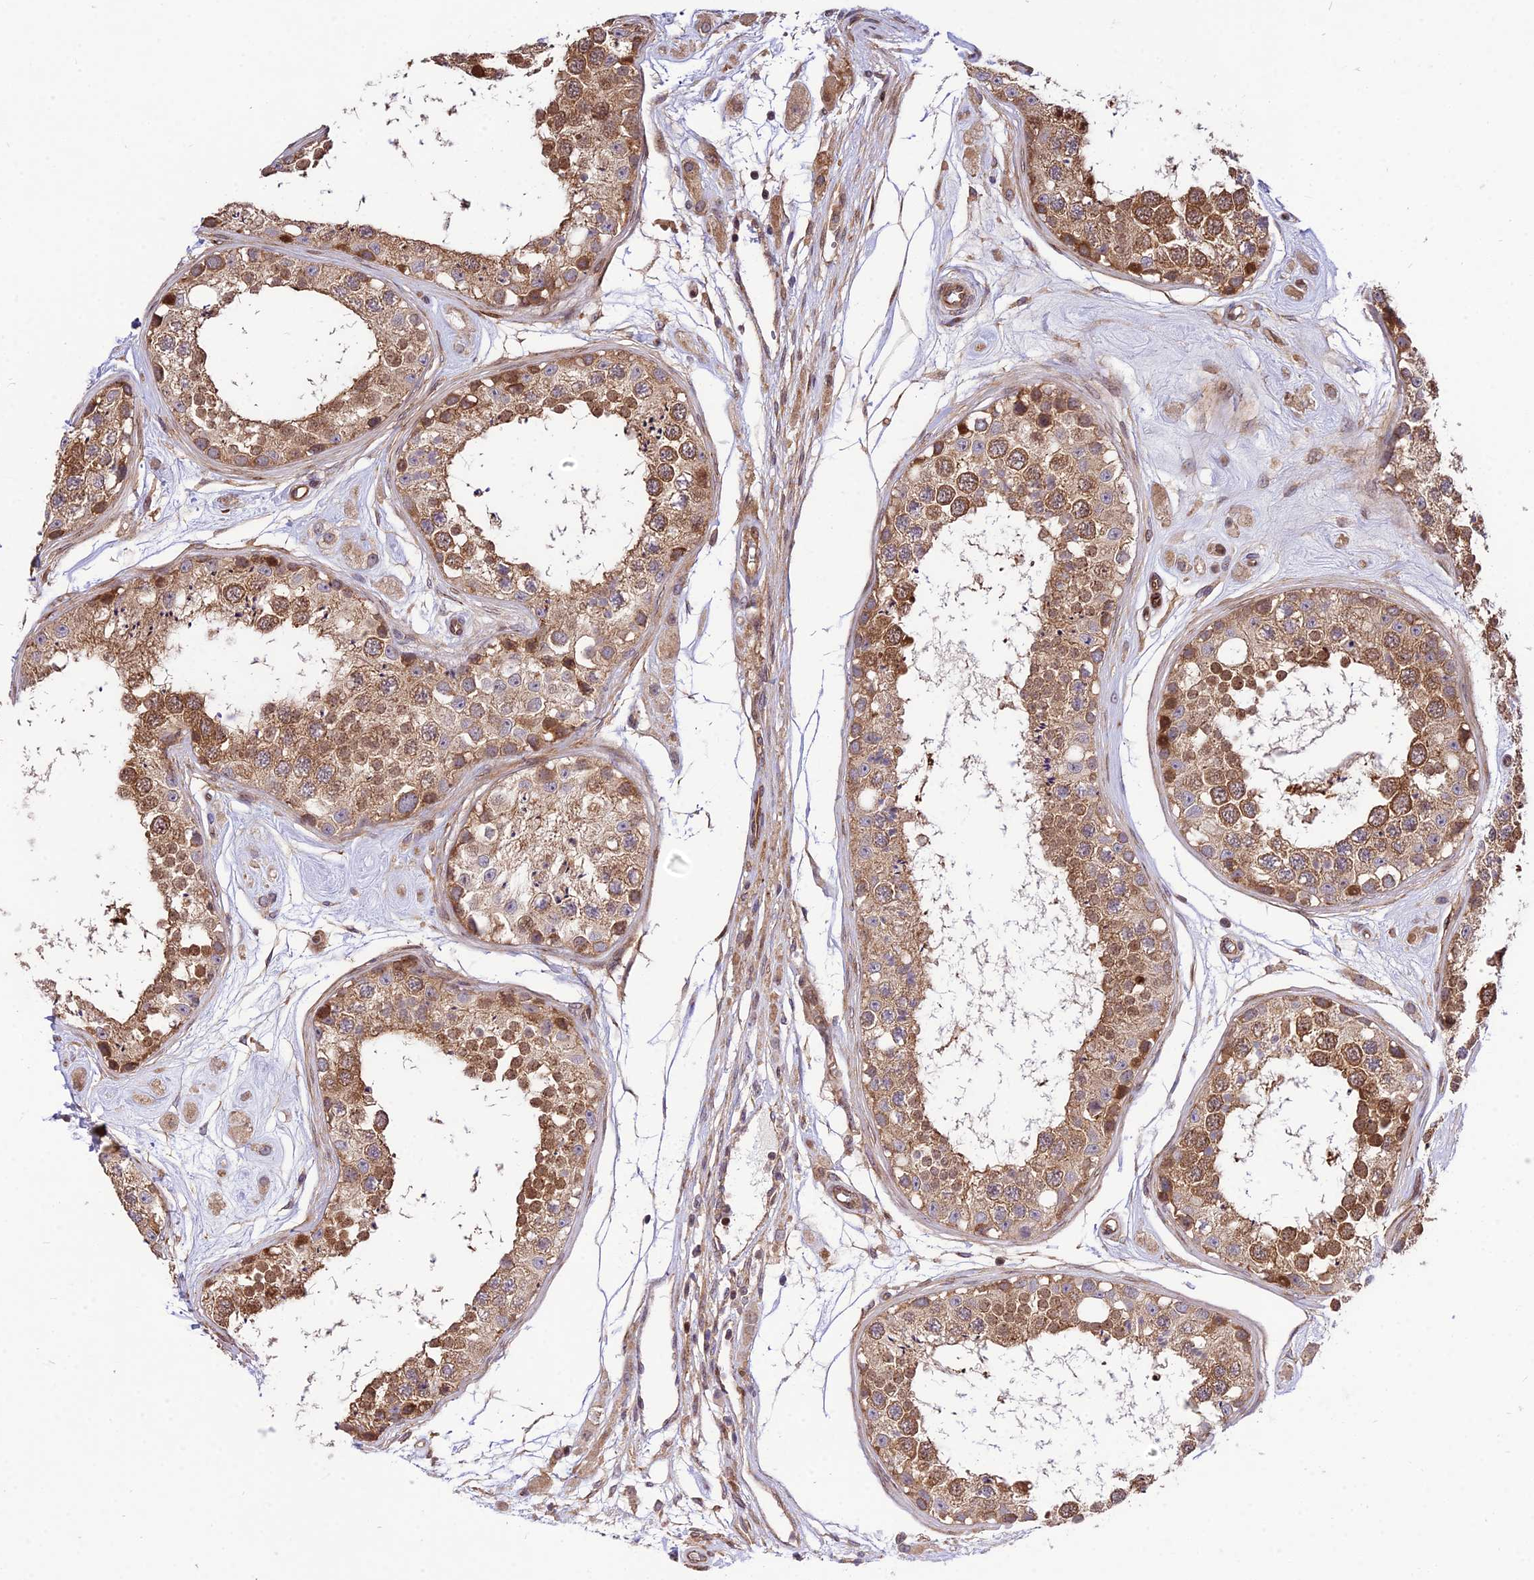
{"staining": {"intensity": "moderate", "quantity": ">75%", "location": "cytoplasmic/membranous"}, "tissue": "testis", "cell_type": "Cells in seminiferous ducts", "image_type": "normal", "snomed": [{"axis": "morphology", "description": "Normal tissue, NOS"}, {"axis": "topography", "description": "Testis"}], "caption": "Immunohistochemistry (IHC) micrograph of normal human testis stained for a protein (brown), which shows medium levels of moderate cytoplasmic/membranous expression in approximately >75% of cells in seminiferous ducts.", "gene": "SMG6", "patient": {"sex": "male", "age": 25}}